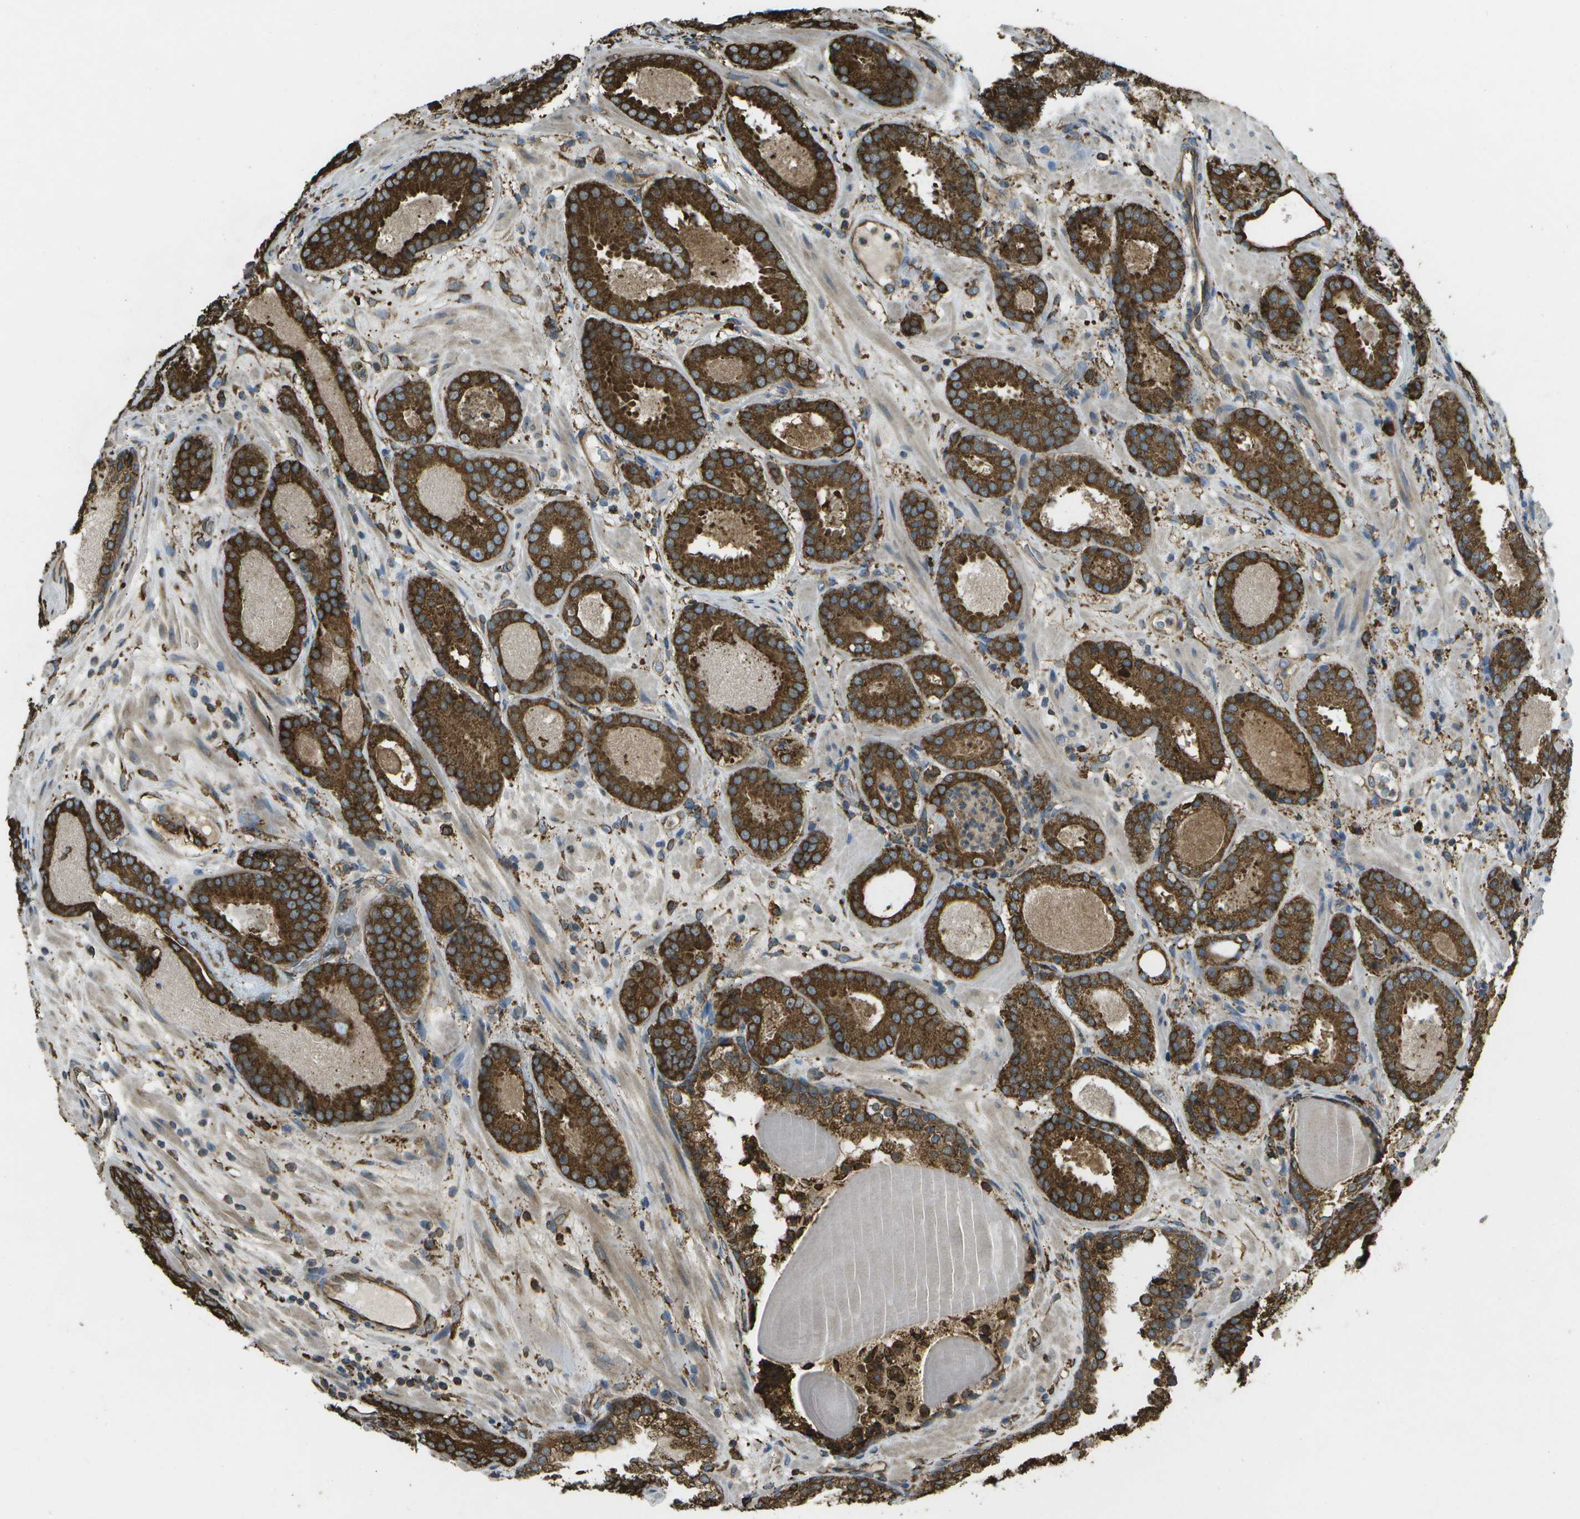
{"staining": {"intensity": "strong", "quantity": ">75%", "location": "cytoplasmic/membranous"}, "tissue": "prostate cancer", "cell_type": "Tumor cells", "image_type": "cancer", "snomed": [{"axis": "morphology", "description": "Adenocarcinoma, Low grade"}, {"axis": "topography", "description": "Prostate"}], "caption": "Prostate adenocarcinoma (low-grade) was stained to show a protein in brown. There is high levels of strong cytoplasmic/membranous staining in about >75% of tumor cells.", "gene": "PDIA4", "patient": {"sex": "male", "age": 69}}